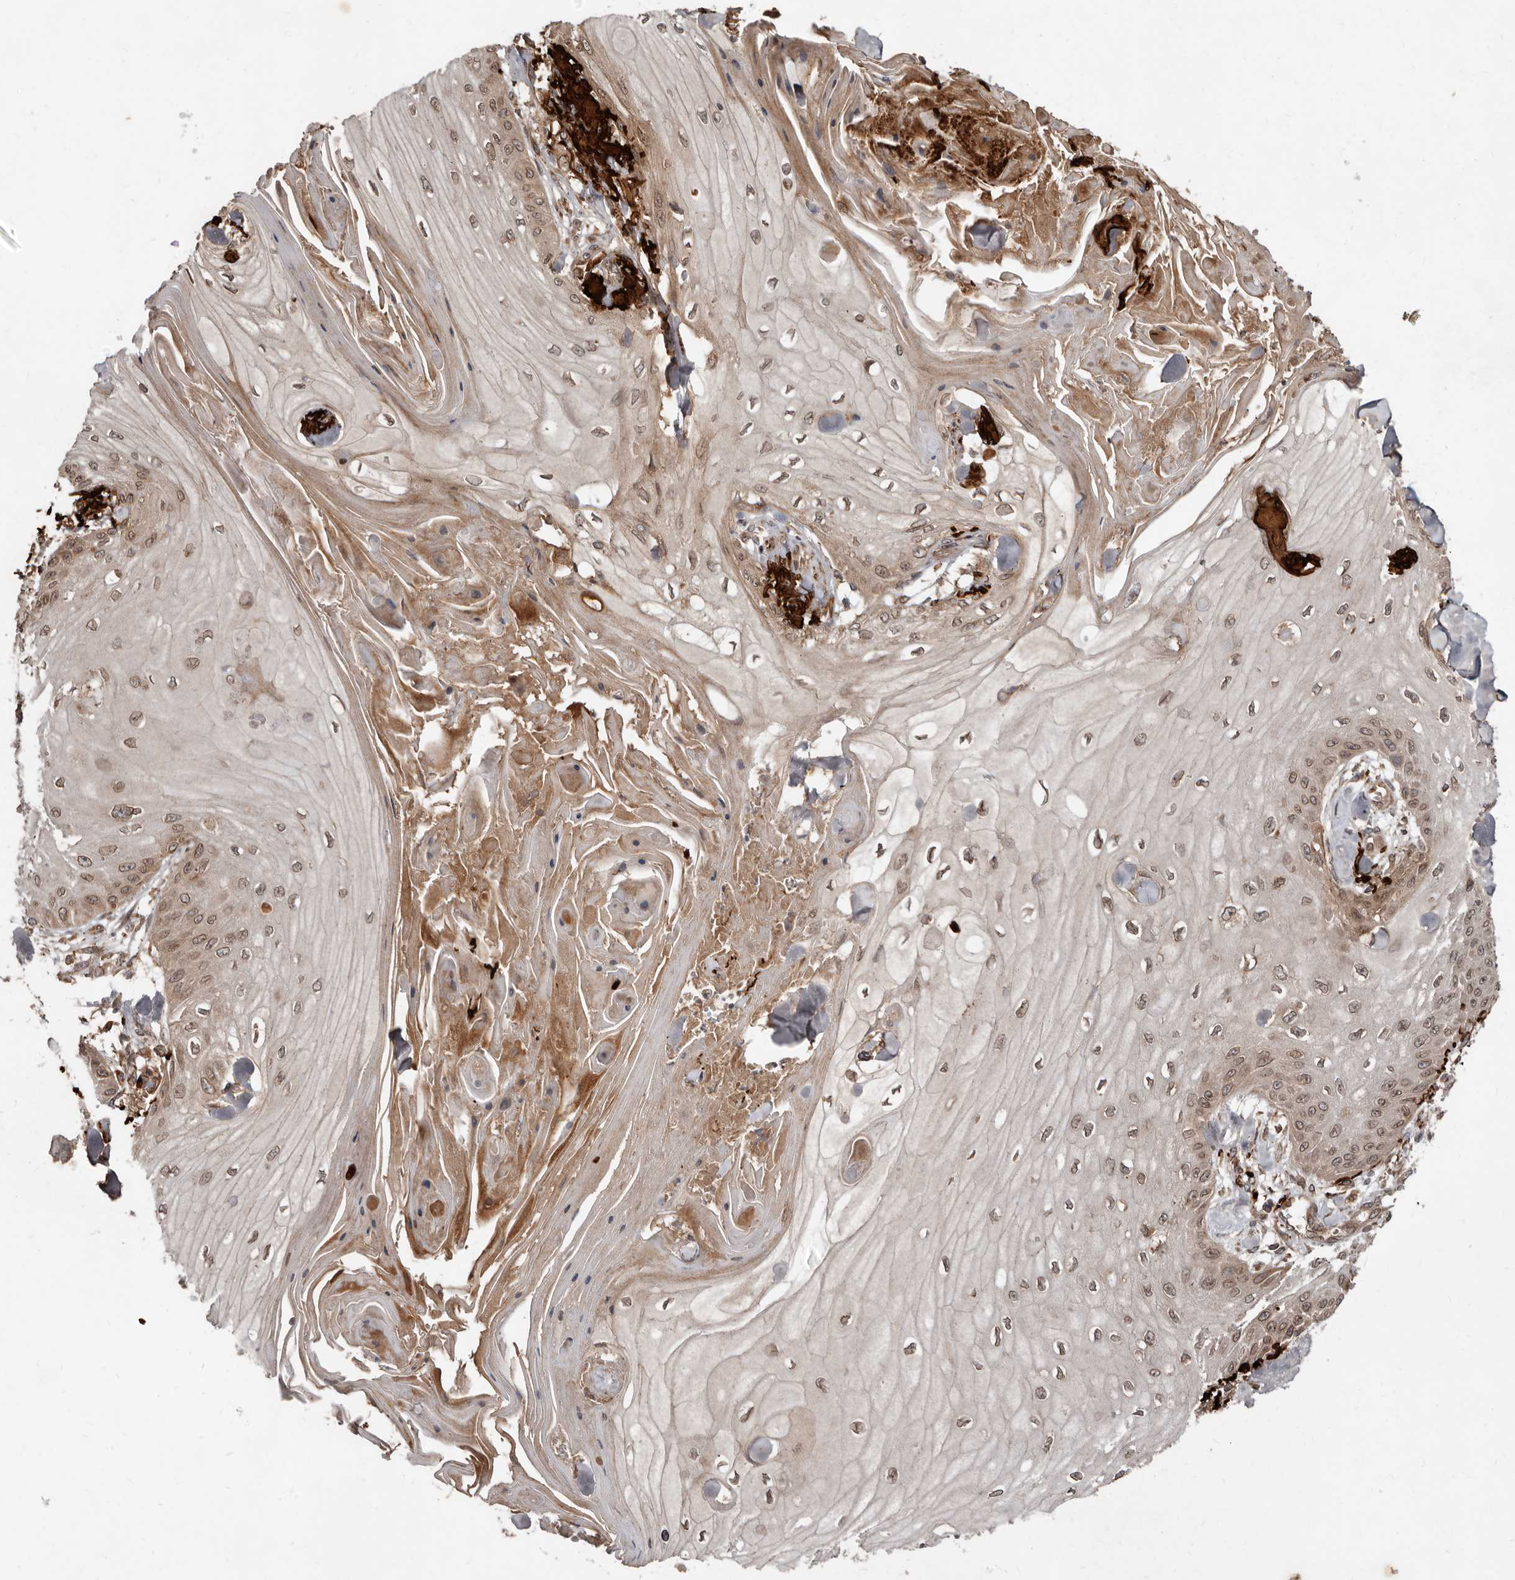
{"staining": {"intensity": "moderate", "quantity": ">75%", "location": "cytoplasmic/membranous,nuclear"}, "tissue": "skin cancer", "cell_type": "Tumor cells", "image_type": "cancer", "snomed": [{"axis": "morphology", "description": "Squamous cell carcinoma, NOS"}, {"axis": "topography", "description": "Skin"}], "caption": "Immunohistochemistry (IHC) histopathology image of human skin cancer stained for a protein (brown), which demonstrates medium levels of moderate cytoplasmic/membranous and nuclear positivity in approximately >75% of tumor cells.", "gene": "STK36", "patient": {"sex": "male", "age": 74}}